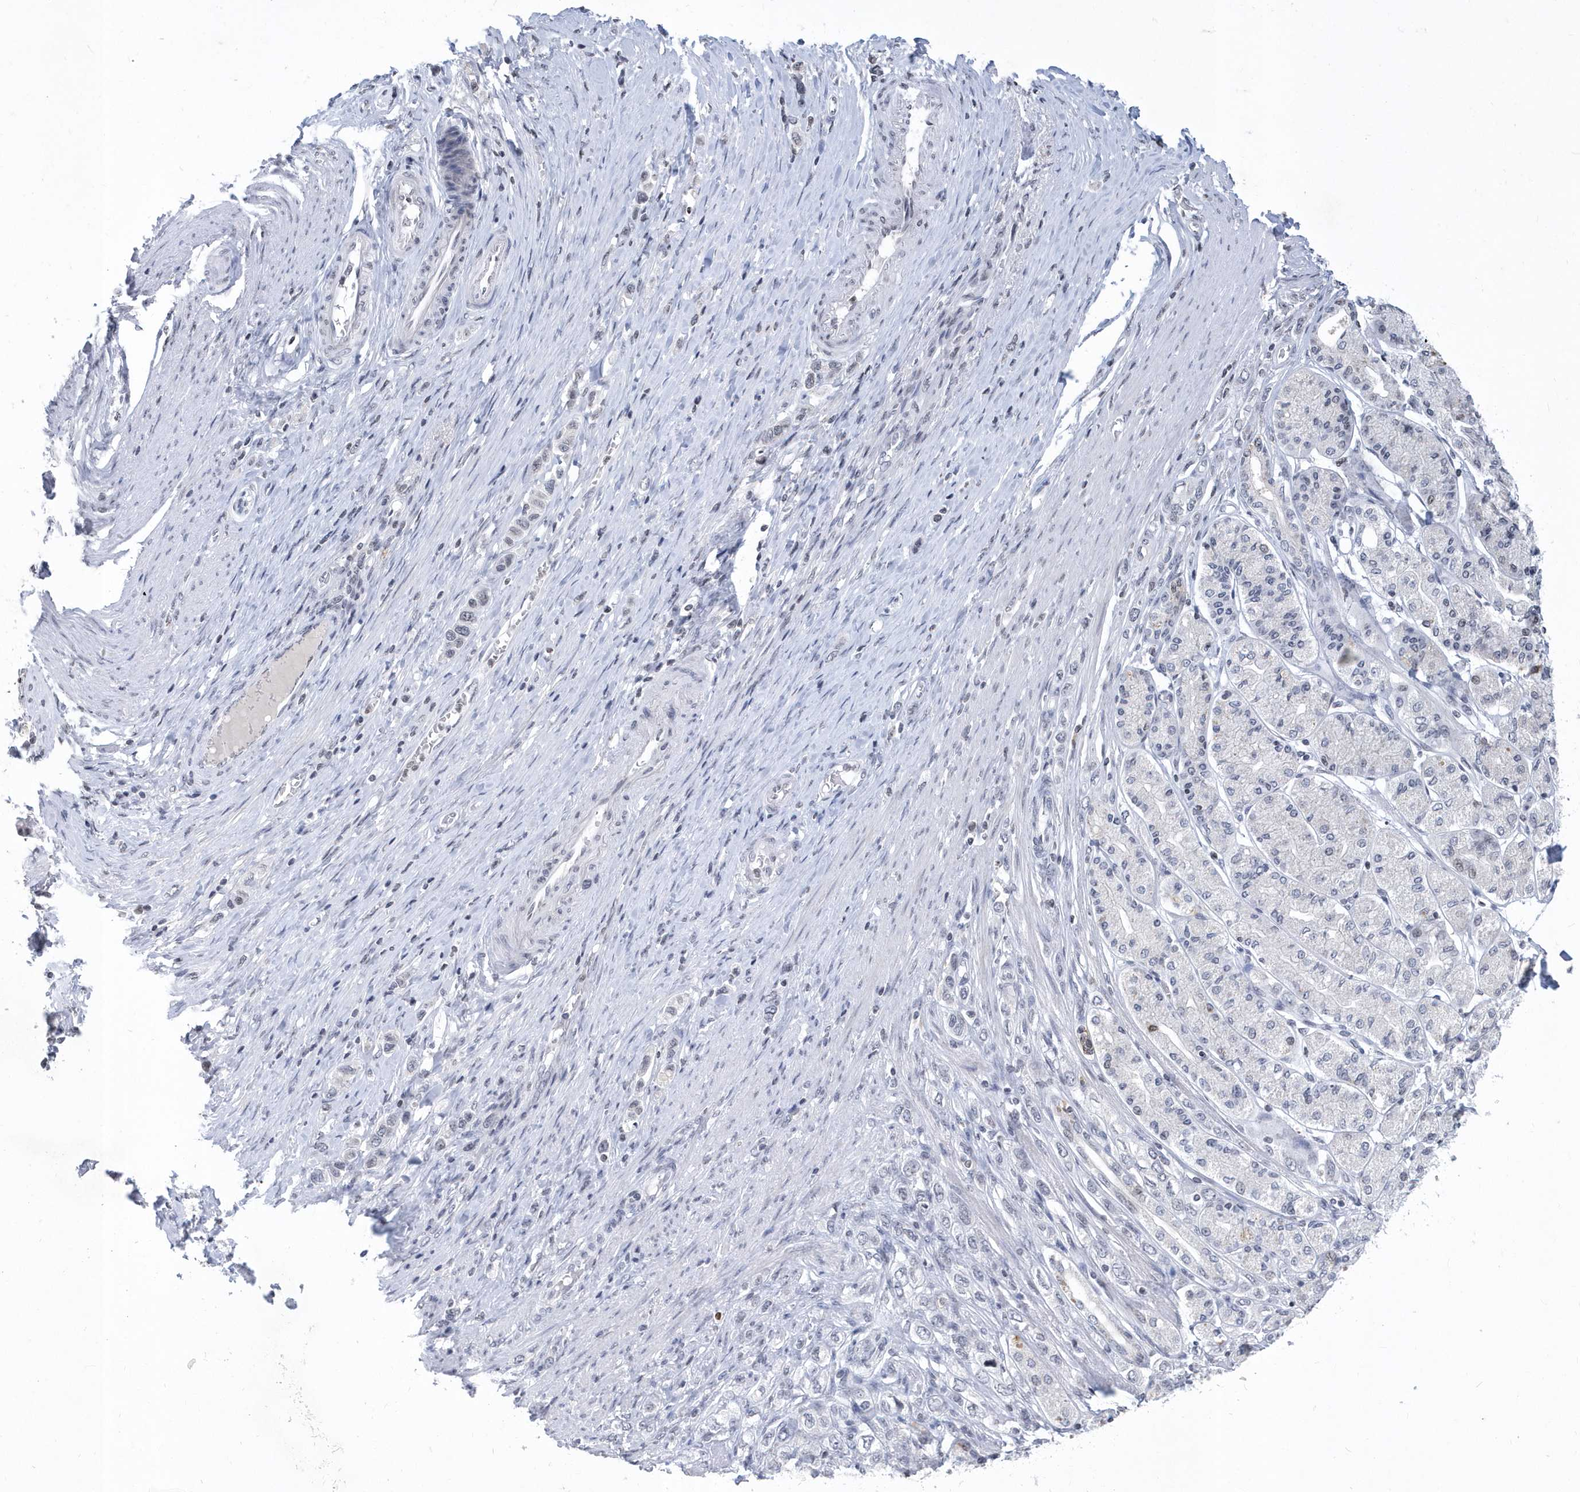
{"staining": {"intensity": "negative", "quantity": "none", "location": "none"}, "tissue": "stomach cancer", "cell_type": "Tumor cells", "image_type": "cancer", "snomed": [{"axis": "morphology", "description": "Adenocarcinoma, NOS"}, {"axis": "topography", "description": "Stomach"}], "caption": "There is no significant staining in tumor cells of stomach cancer. (Stains: DAB (3,3'-diaminobenzidine) immunohistochemistry with hematoxylin counter stain, Microscopy: brightfield microscopy at high magnification).", "gene": "VWA5B2", "patient": {"sex": "female", "age": 65}}